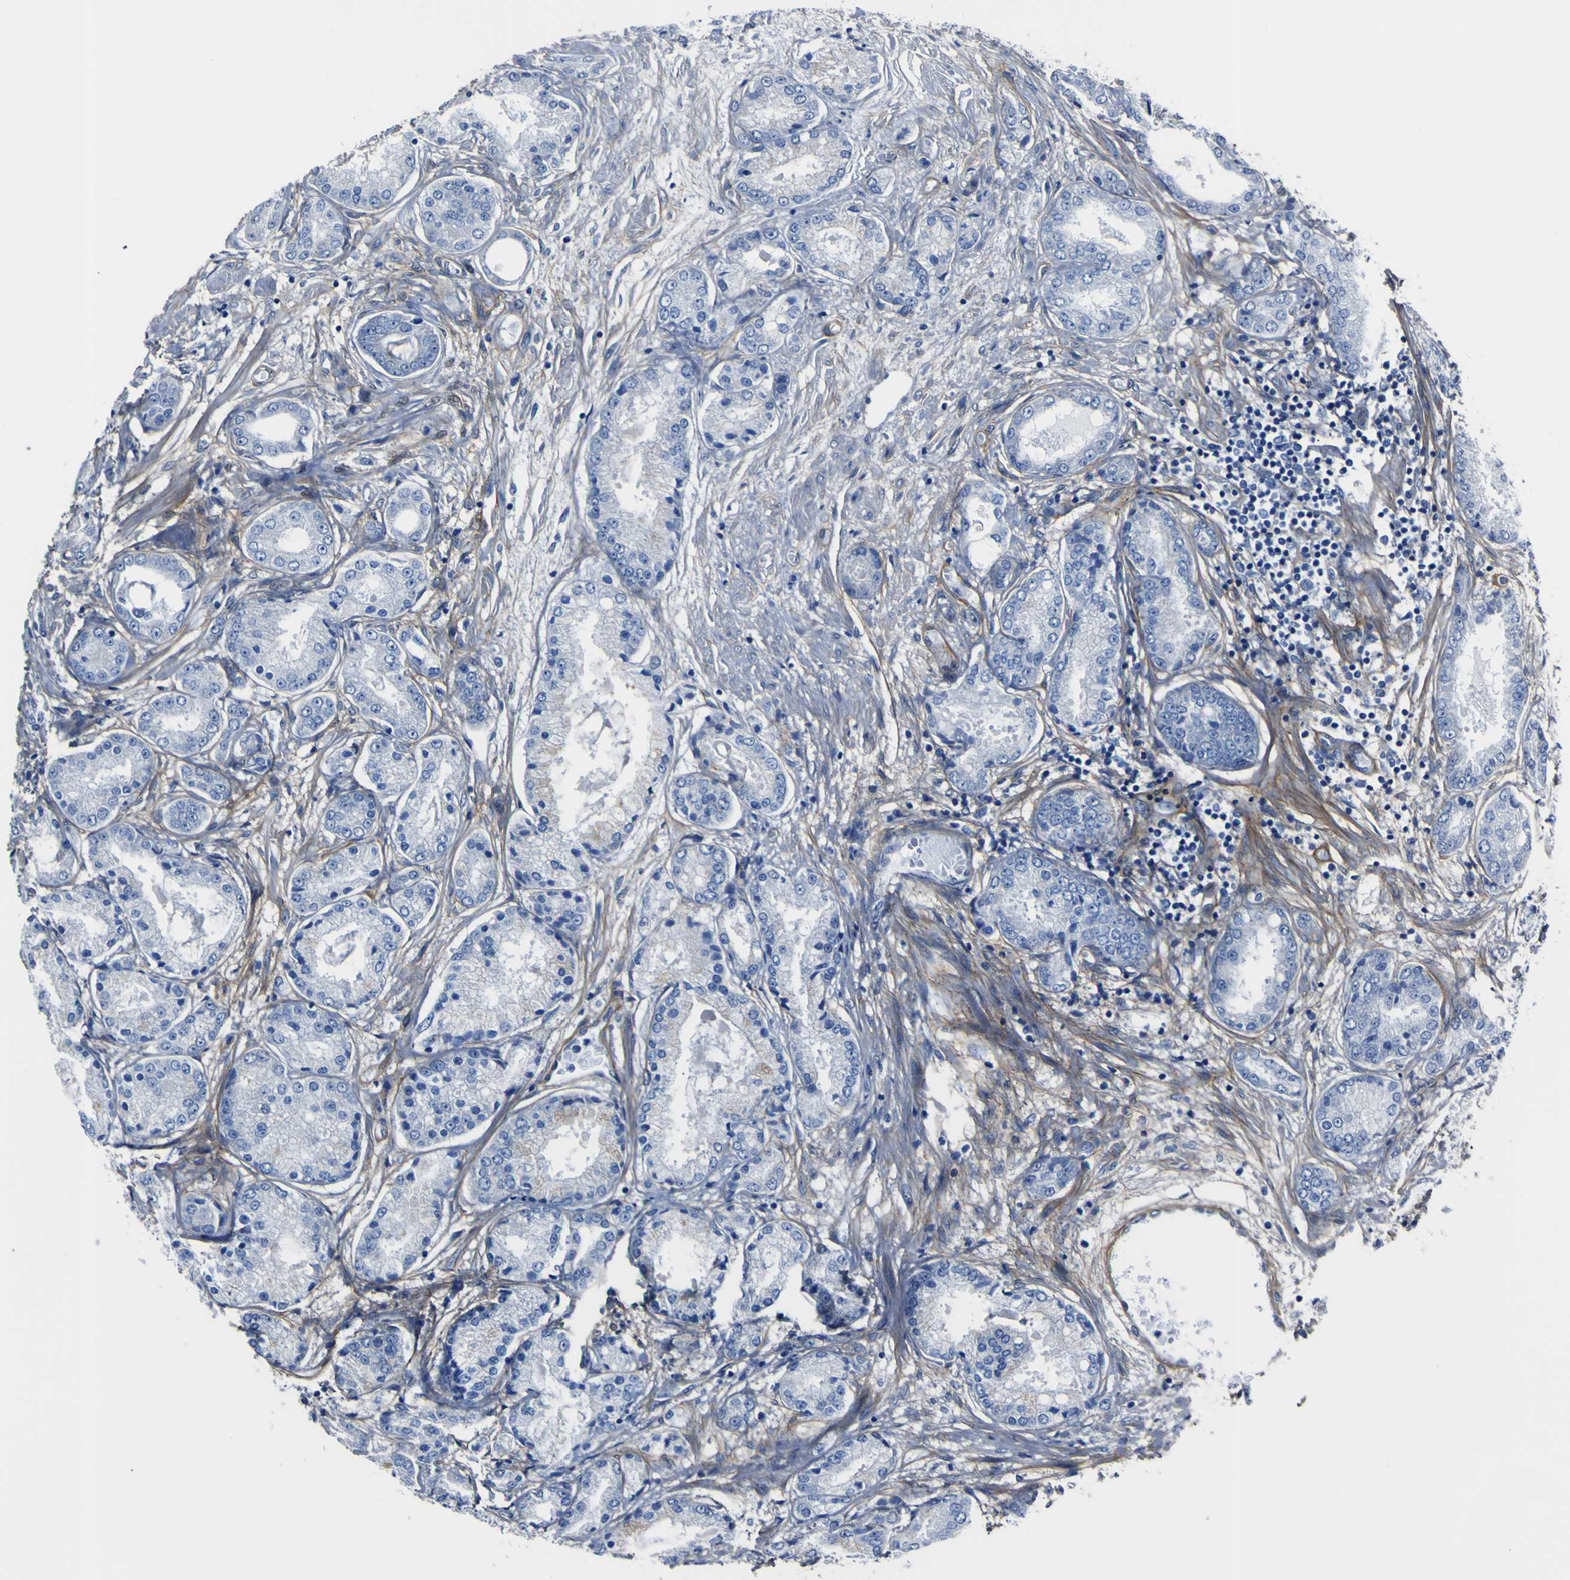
{"staining": {"intensity": "negative", "quantity": "none", "location": "none"}, "tissue": "prostate cancer", "cell_type": "Tumor cells", "image_type": "cancer", "snomed": [{"axis": "morphology", "description": "Adenocarcinoma, High grade"}, {"axis": "topography", "description": "Prostate"}], "caption": "Immunohistochemistry (IHC) of human prostate high-grade adenocarcinoma reveals no positivity in tumor cells.", "gene": "LRRN1", "patient": {"sex": "male", "age": 59}}